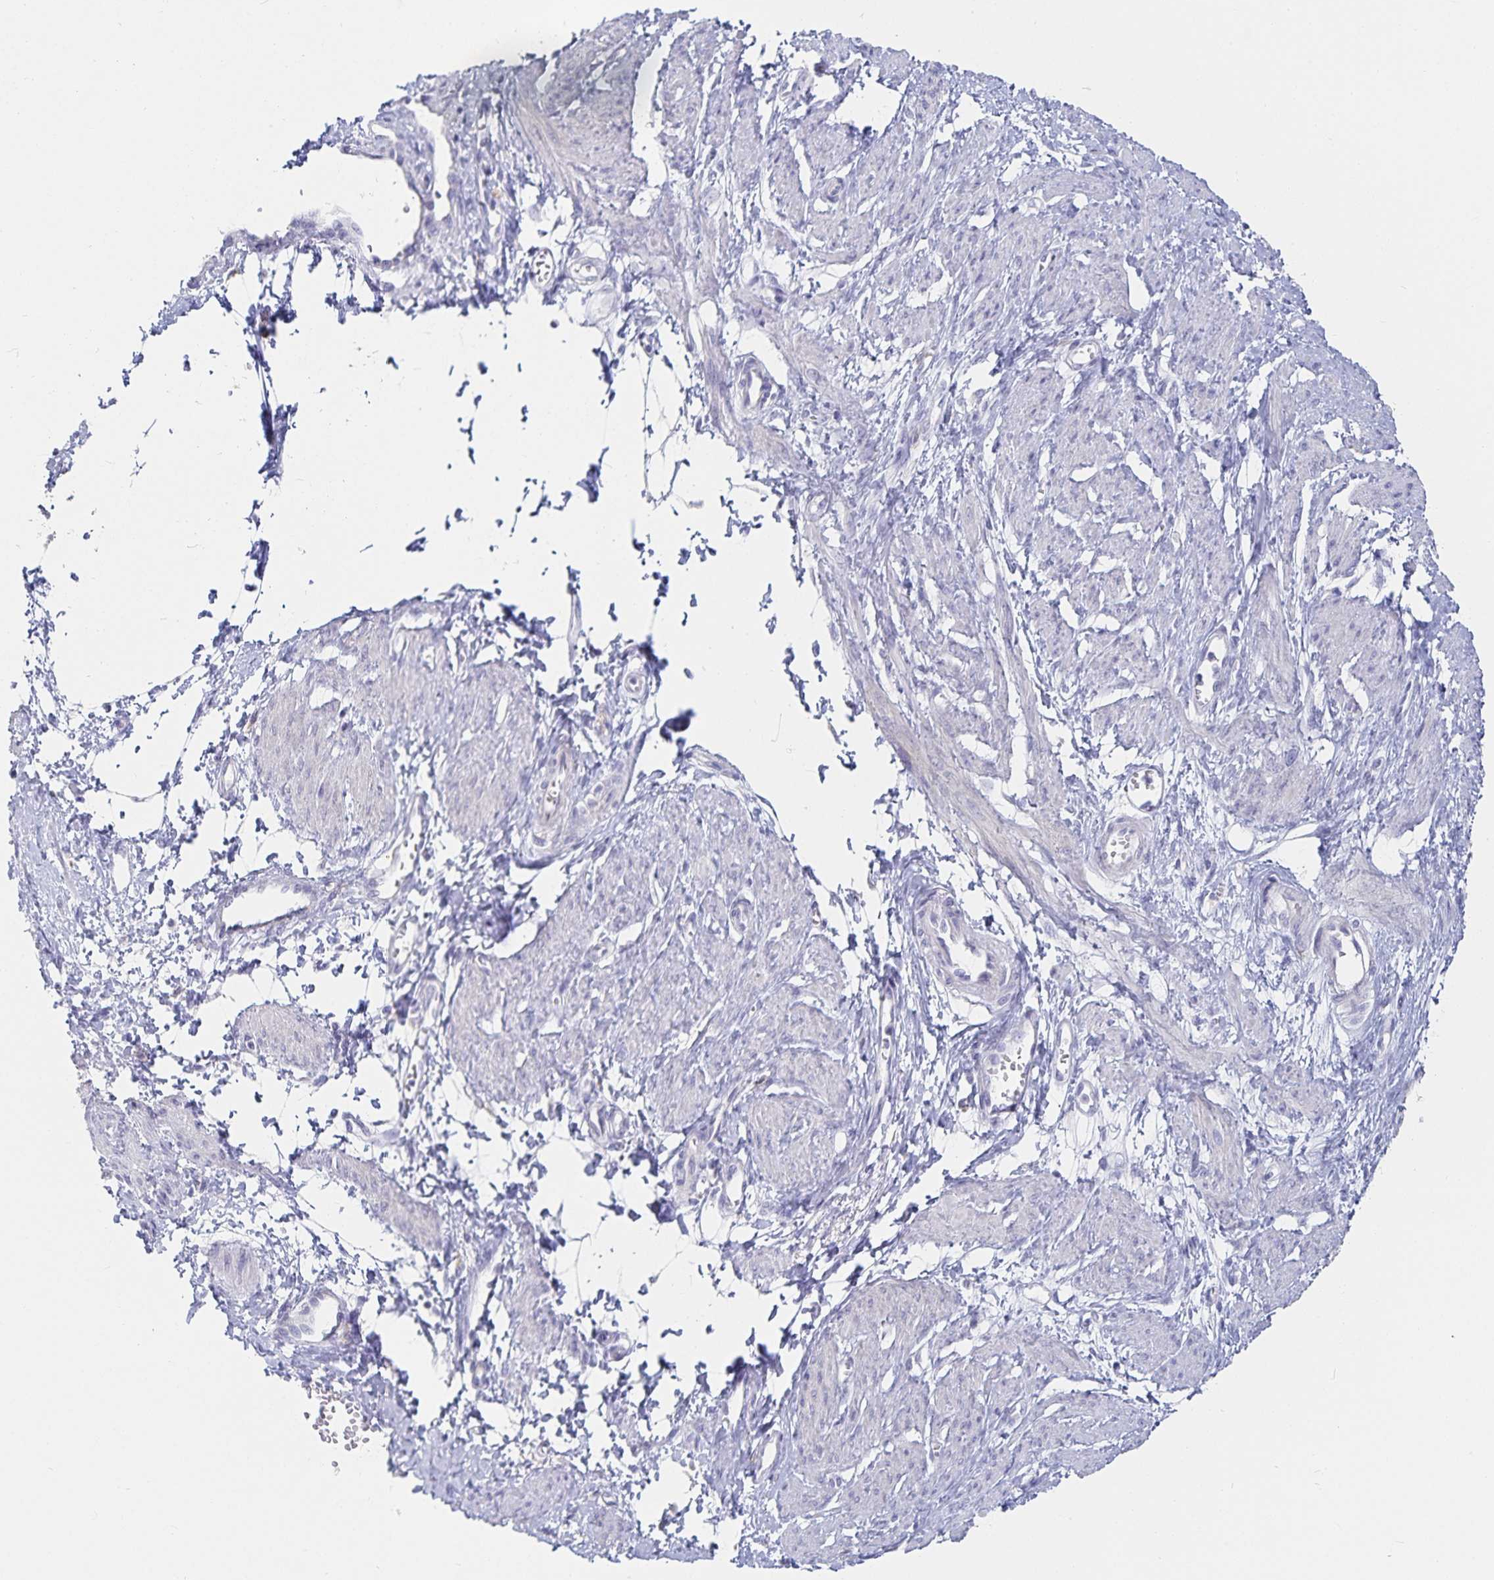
{"staining": {"intensity": "negative", "quantity": "none", "location": "none"}, "tissue": "smooth muscle", "cell_type": "Smooth muscle cells", "image_type": "normal", "snomed": [{"axis": "morphology", "description": "Normal tissue, NOS"}, {"axis": "topography", "description": "Smooth muscle"}, {"axis": "topography", "description": "Uterus"}], "caption": "Unremarkable smooth muscle was stained to show a protein in brown. There is no significant expression in smooth muscle cells. (DAB (3,3'-diaminobenzidine) IHC, high magnification).", "gene": "SFTPA1", "patient": {"sex": "female", "age": 39}}